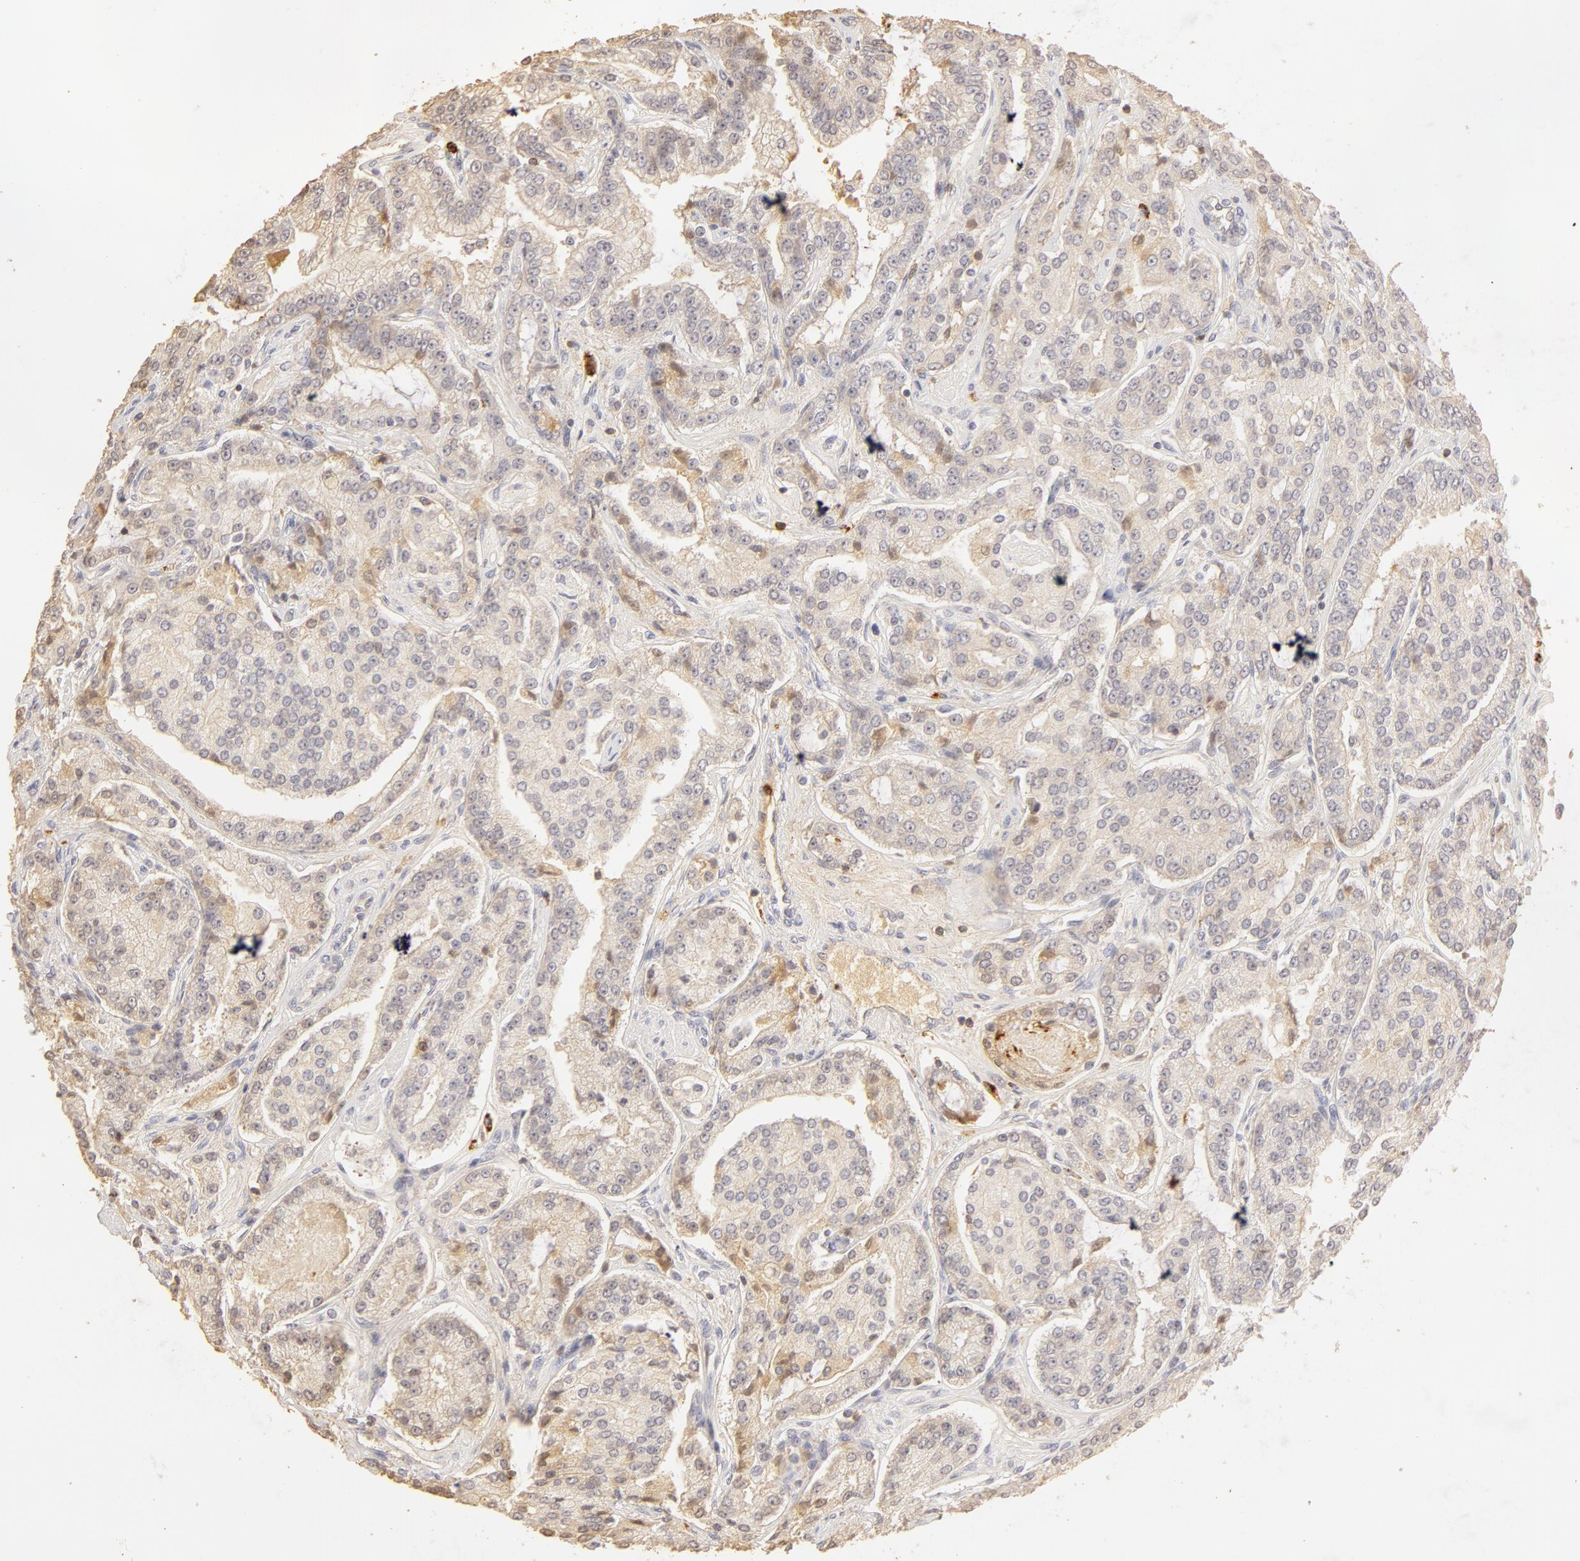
{"staining": {"intensity": "weak", "quantity": "25%-75%", "location": "cytoplasmic/membranous"}, "tissue": "prostate cancer", "cell_type": "Tumor cells", "image_type": "cancer", "snomed": [{"axis": "morphology", "description": "Adenocarcinoma, Medium grade"}, {"axis": "topography", "description": "Prostate"}], "caption": "Immunohistochemical staining of human prostate cancer (adenocarcinoma (medium-grade)) demonstrates low levels of weak cytoplasmic/membranous positivity in approximately 25%-75% of tumor cells. (DAB = brown stain, brightfield microscopy at high magnification).", "gene": "C1R", "patient": {"sex": "male", "age": 72}}